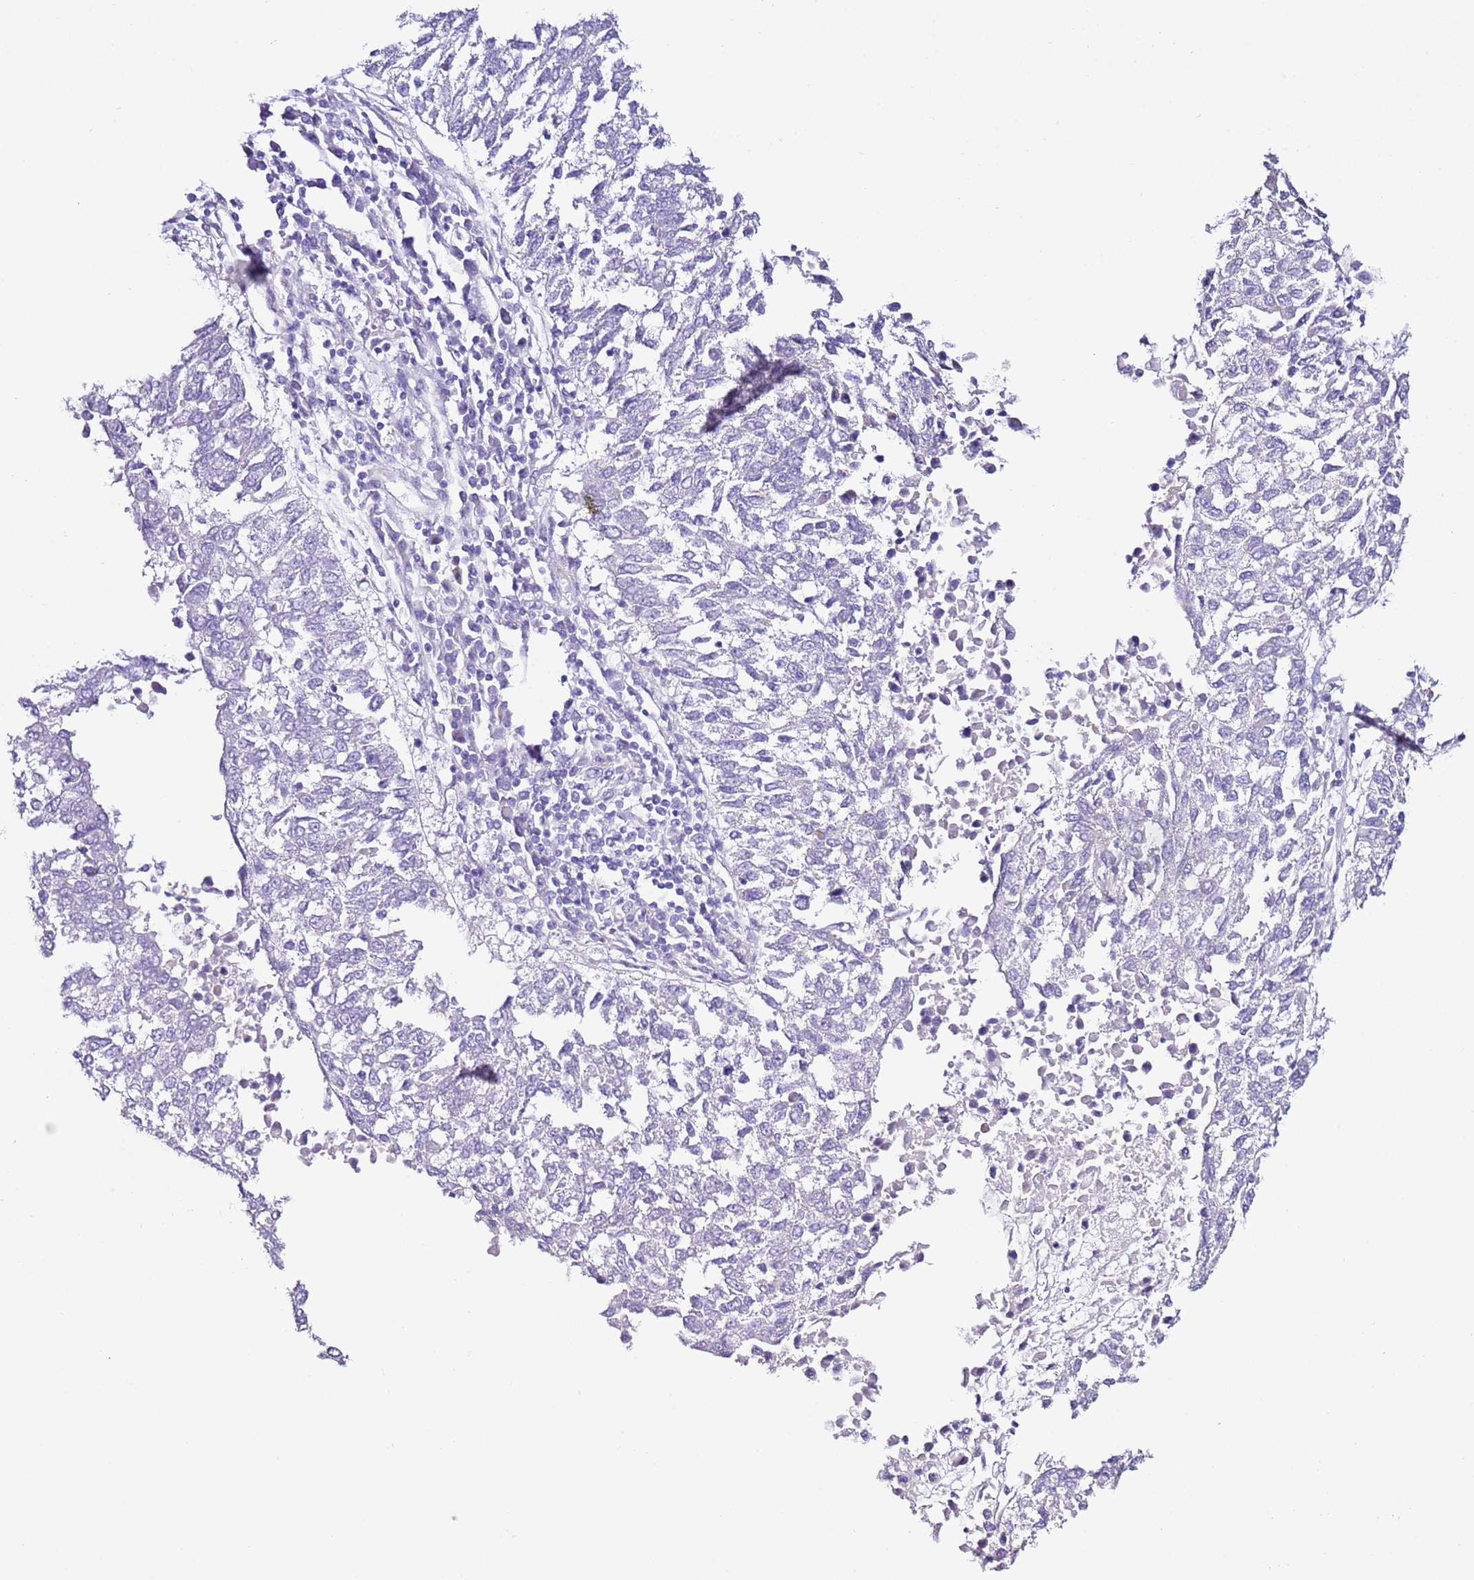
{"staining": {"intensity": "negative", "quantity": "none", "location": "none"}, "tissue": "lung cancer", "cell_type": "Tumor cells", "image_type": "cancer", "snomed": [{"axis": "morphology", "description": "Squamous cell carcinoma, NOS"}, {"axis": "topography", "description": "Lung"}], "caption": "The image reveals no staining of tumor cells in lung cancer (squamous cell carcinoma). (Brightfield microscopy of DAB immunohistochemistry (IHC) at high magnification).", "gene": "HGD", "patient": {"sex": "male", "age": 73}}